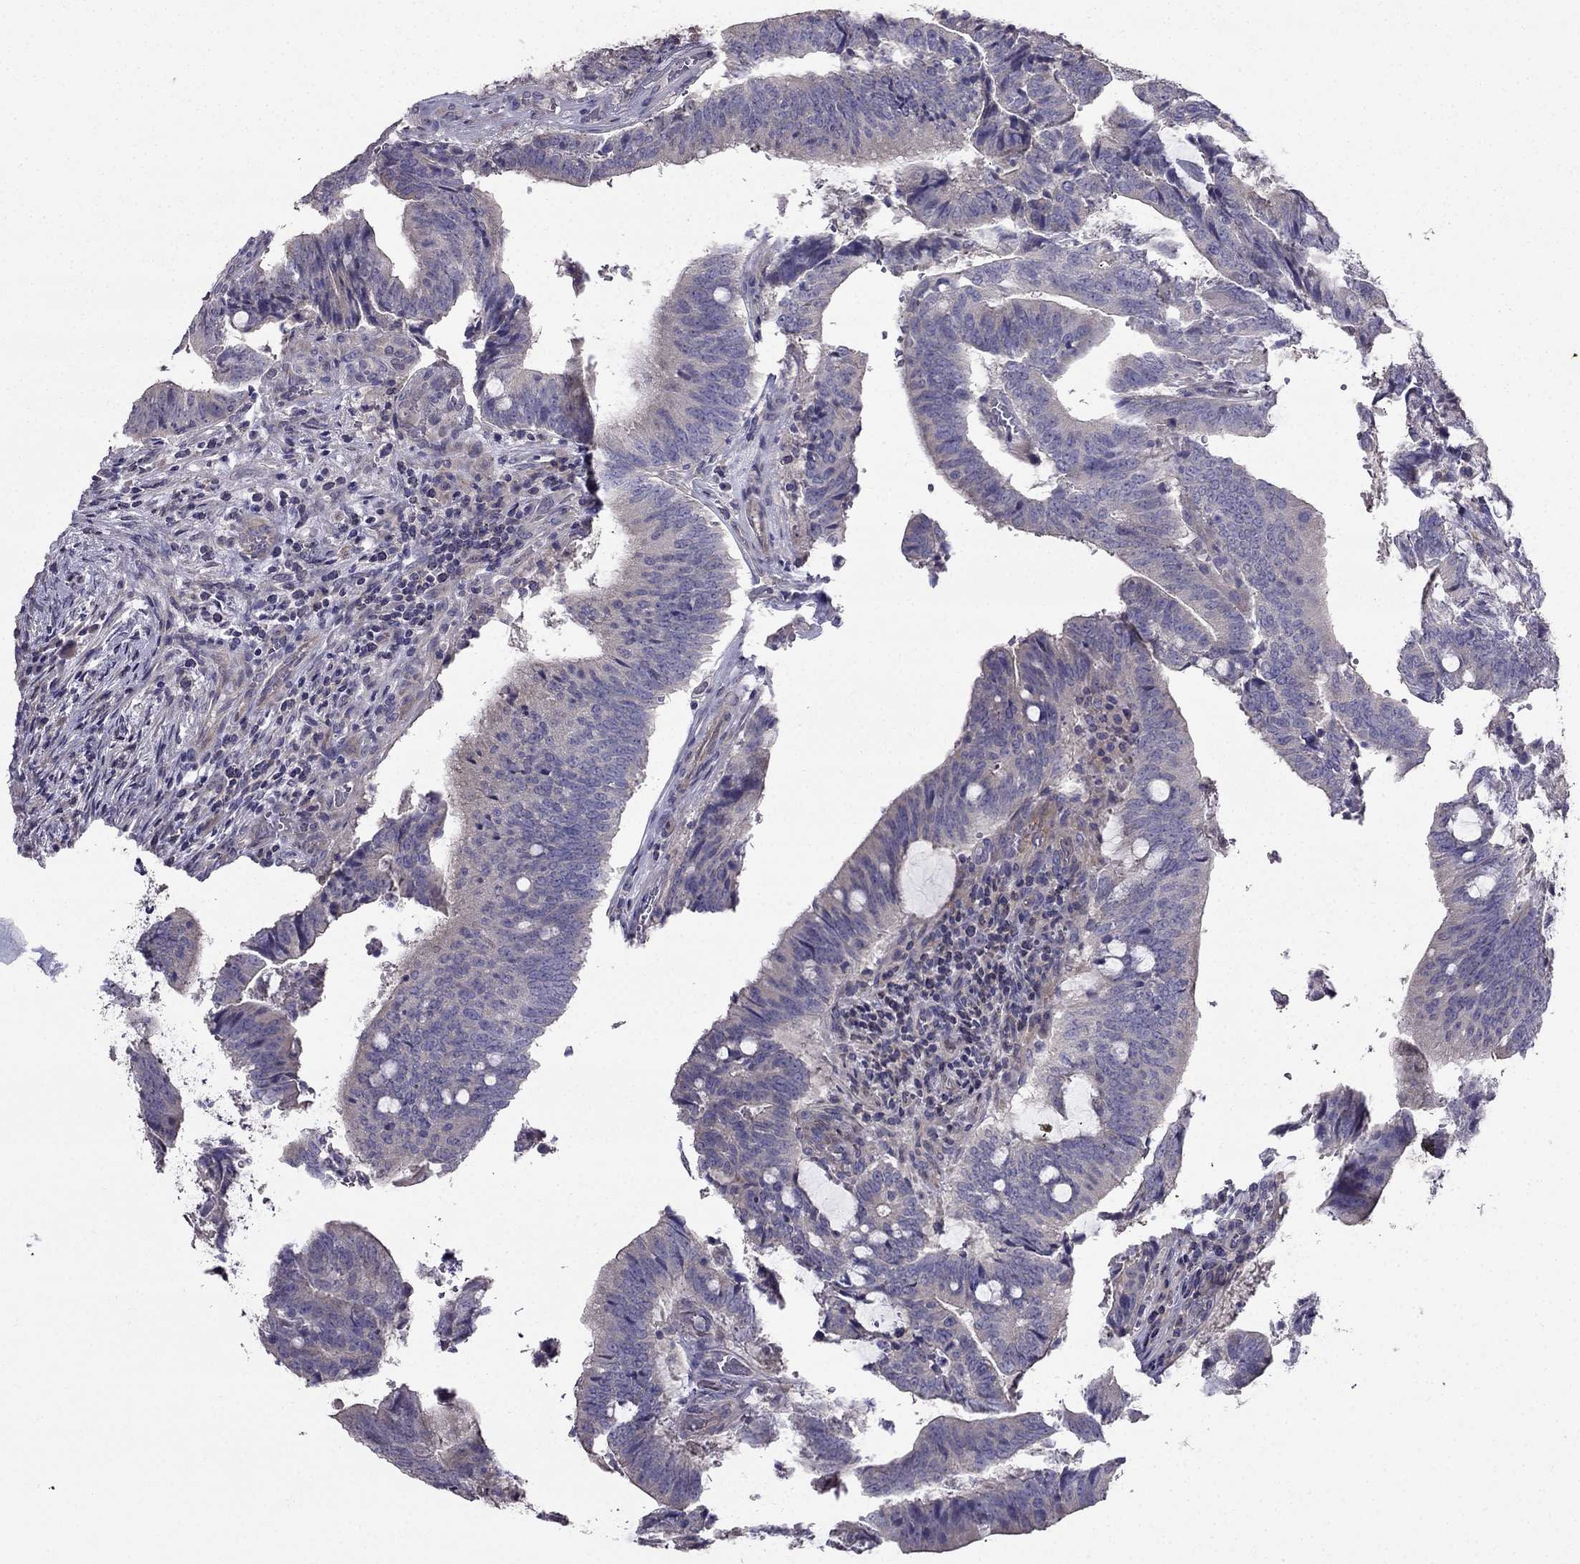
{"staining": {"intensity": "negative", "quantity": "none", "location": "none"}, "tissue": "colorectal cancer", "cell_type": "Tumor cells", "image_type": "cancer", "snomed": [{"axis": "morphology", "description": "Adenocarcinoma, NOS"}, {"axis": "topography", "description": "Colon"}], "caption": "An image of colorectal cancer stained for a protein shows no brown staining in tumor cells.", "gene": "AS3MT", "patient": {"sex": "female", "age": 43}}